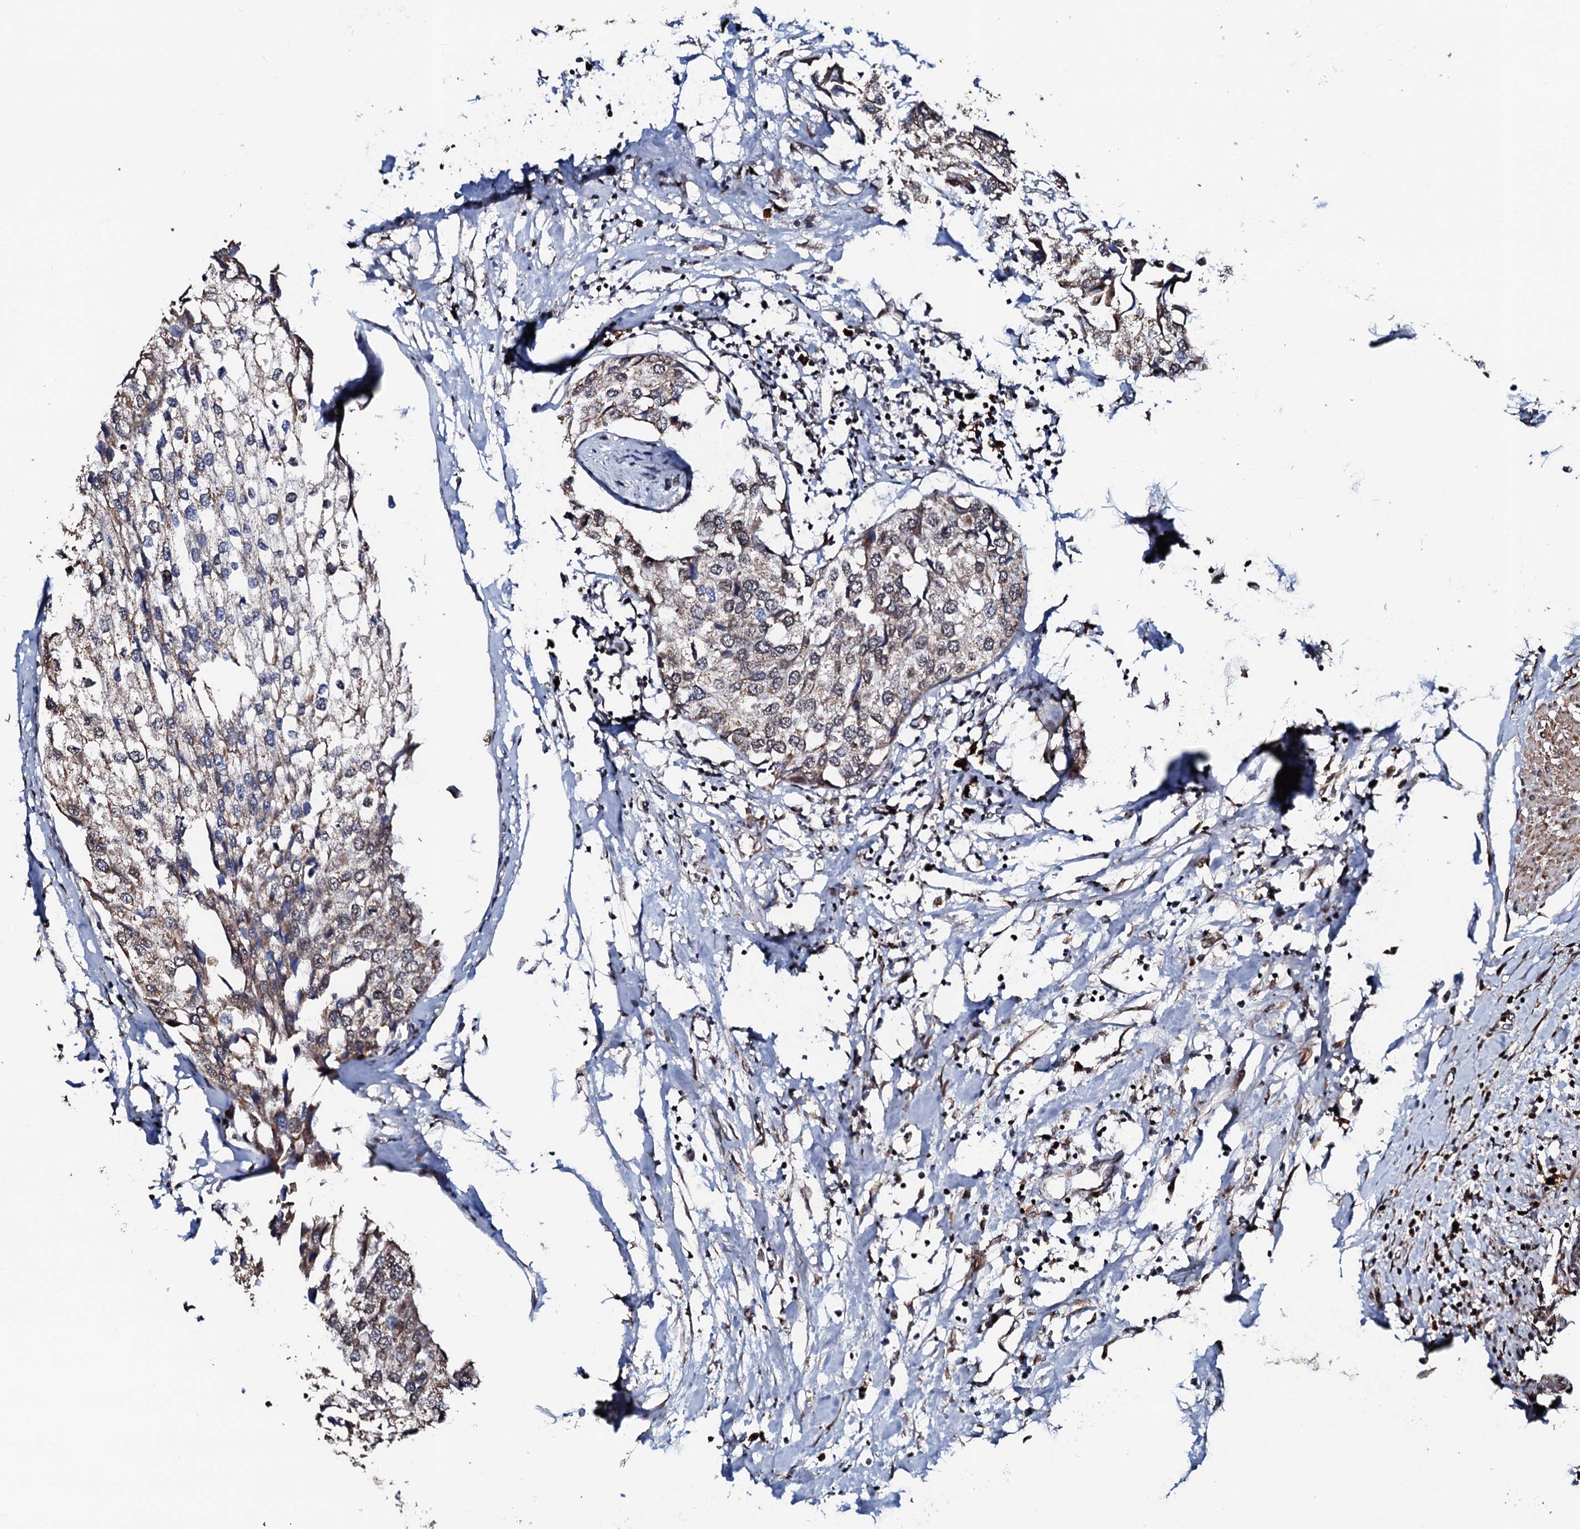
{"staining": {"intensity": "moderate", "quantity": "<25%", "location": "cytoplasmic/membranous"}, "tissue": "urothelial cancer", "cell_type": "Tumor cells", "image_type": "cancer", "snomed": [{"axis": "morphology", "description": "Urothelial carcinoma, High grade"}, {"axis": "topography", "description": "Urinary bladder"}], "caption": "Urothelial cancer stained with a protein marker demonstrates moderate staining in tumor cells.", "gene": "KIF18A", "patient": {"sex": "male", "age": 64}}